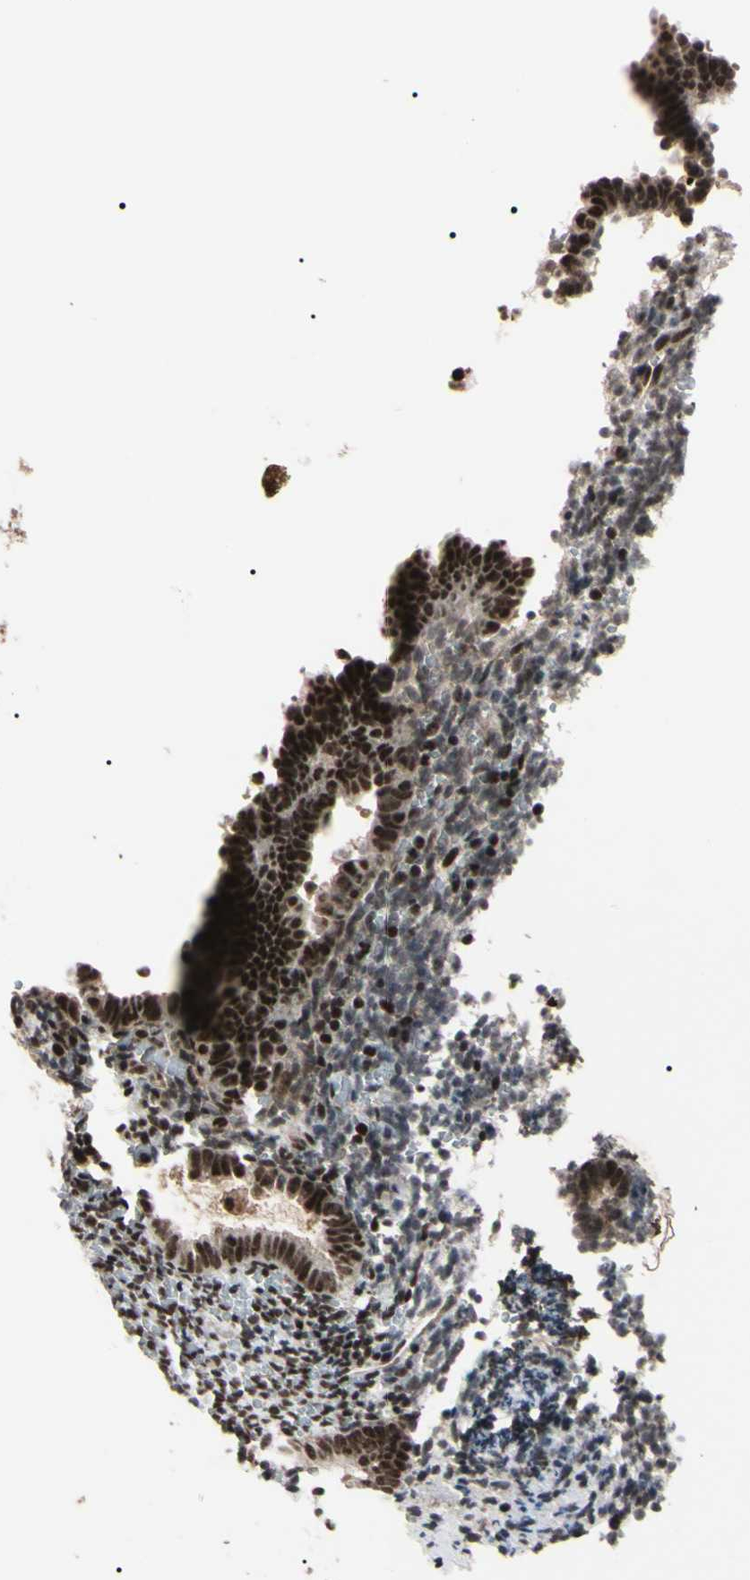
{"staining": {"intensity": "weak", "quantity": "25%-75%", "location": "cytoplasmic/membranous,nuclear"}, "tissue": "endometrium", "cell_type": "Cells in endometrial stroma", "image_type": "normal", "snomed": [{"axis": "morphology", "description": "Normal tissue, NOS"}, {"axis": "topography", "description": "Endometrium"}], "caption": "Normal endometrium displays weak cytoplasmic/membranous,nuclear positivity in approximately 25%-75% of cells in endometrial stroma, visualized by immunohistochemistry.", "gene": "YY1", "patient": {"sex": "female", "age": 51}}